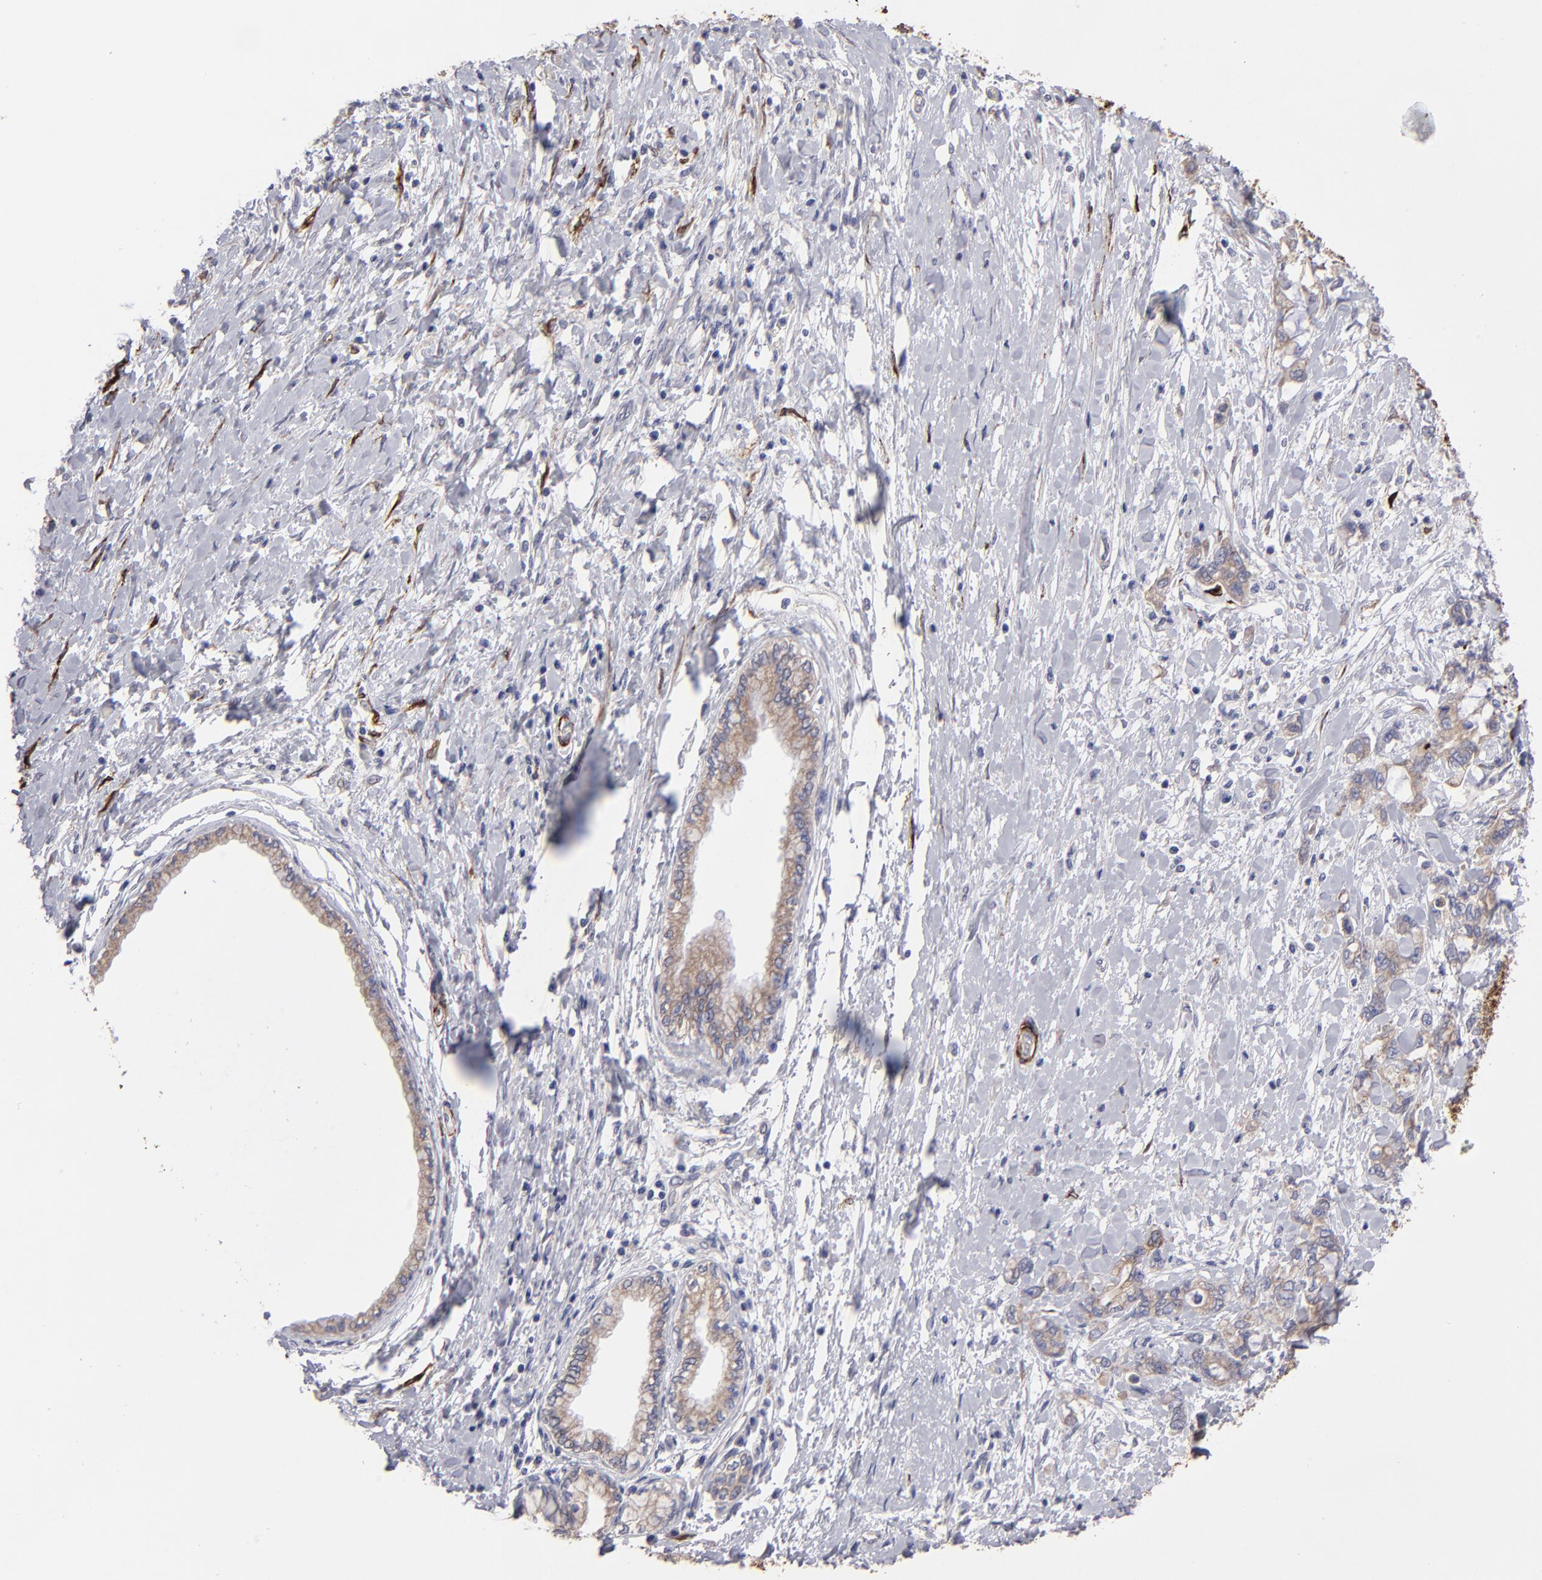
{"staining": {"intensity": "weak", "quantity": ">75%", "location": "cytoplasmic/membranous"}, "tissue": "pancreatic cancer", "cell_type": "Tumor cells", "image_type": "cancer", "snomed": [{"axis": "morphology", "description": "Adenocarcinoma, NOS"}, {"axis": "topography", "description": "Pancreas"}], "caption": "IHC of human pancreatic adenocarcinoma exhibits low levels of weak cytoplasmic/membranous staining in approximately >75% of tumor cells. (DAB (3,3'-diaminobenzidine) IHC, brown staining for protein, blue staining for nuclei).", "gene": "SLMAP", "patient": {"sex": "male", "age": 79}}